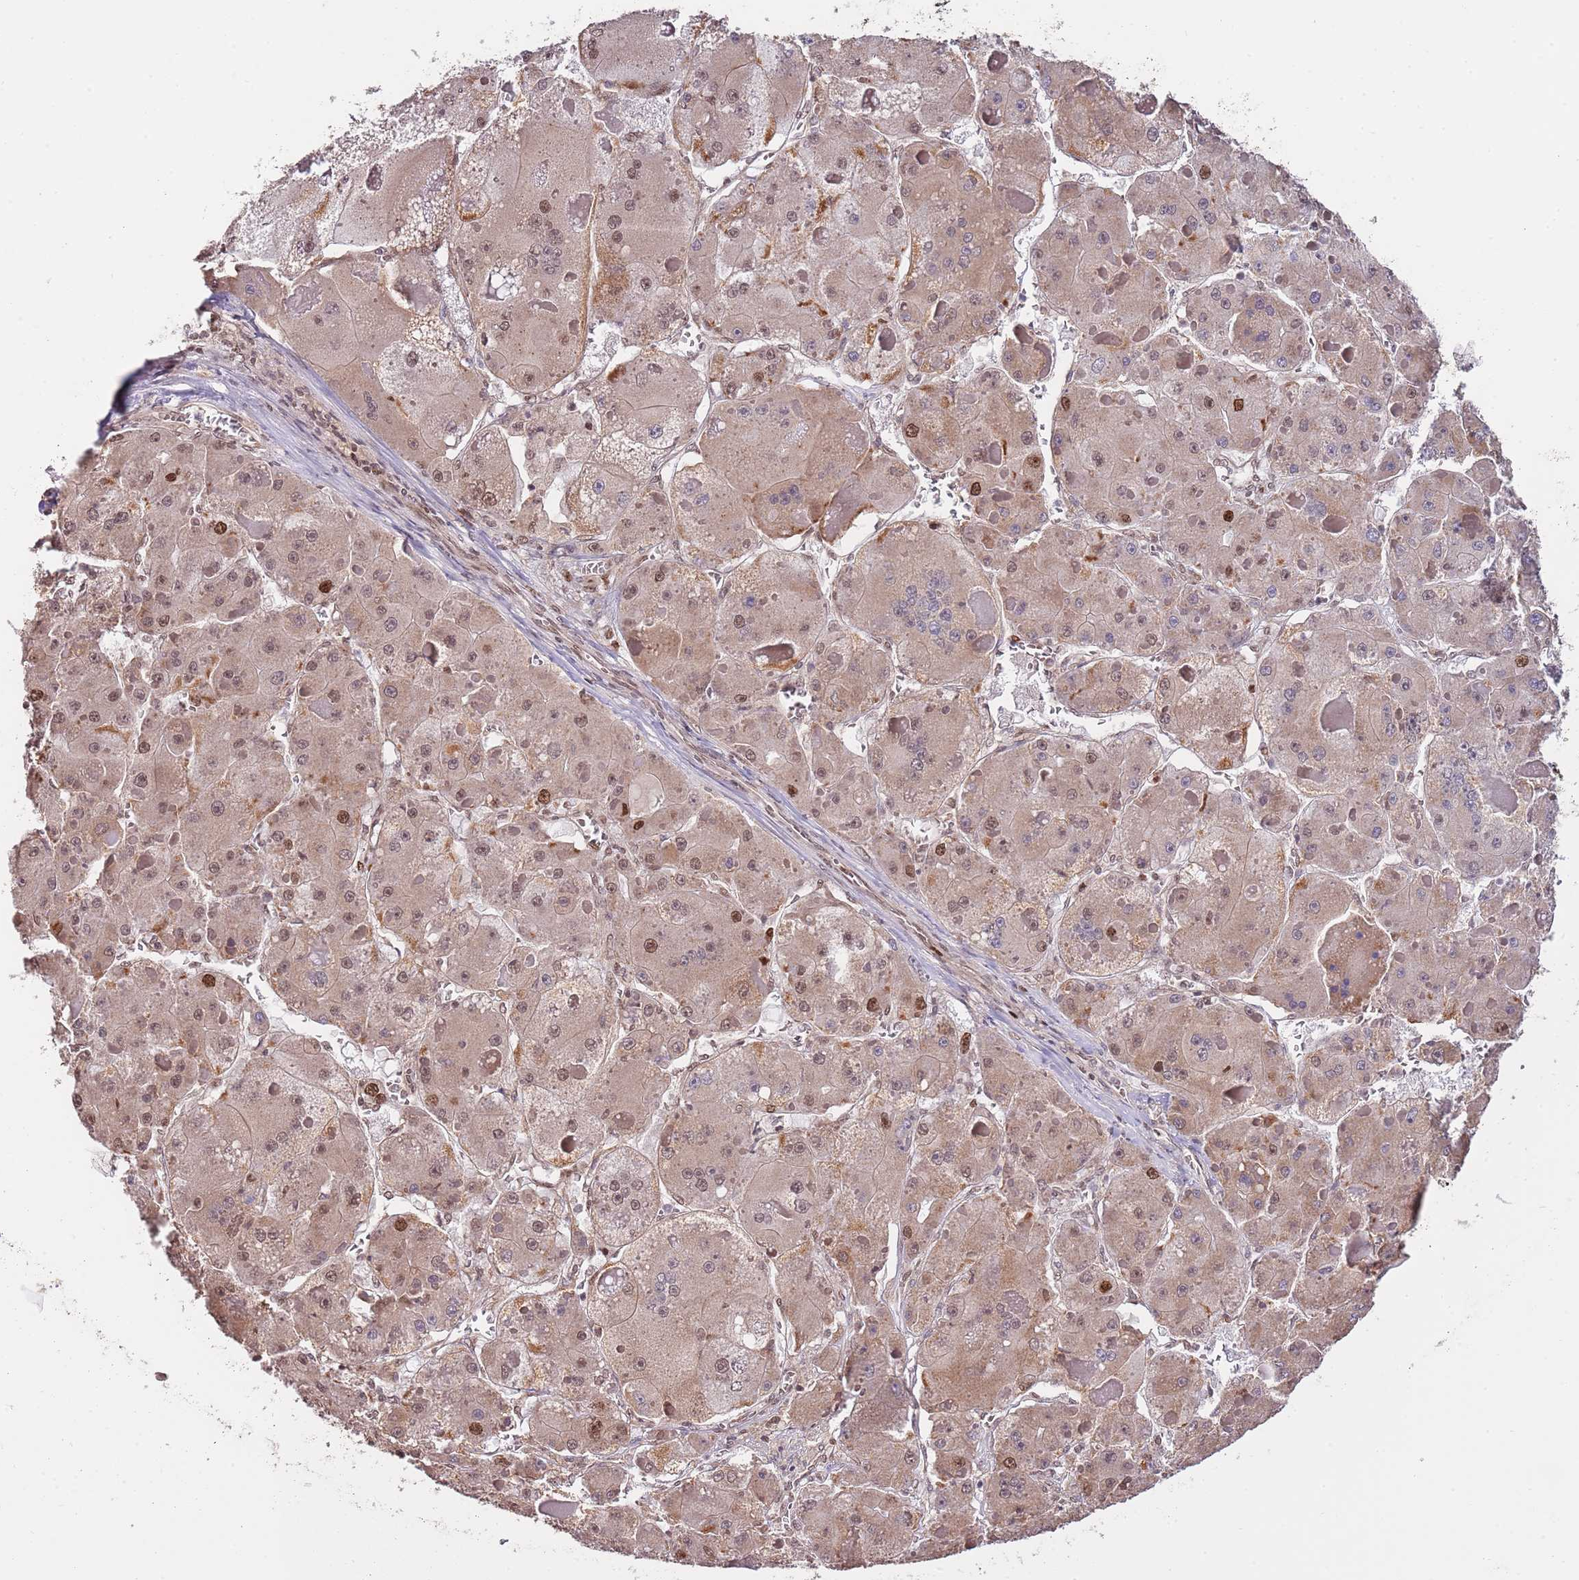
{"staining": {"intensity": "moderate", "quantity": "25%-75%", "location": "cytoplasmic/membranous,nuclear"}, "tissue": "liver cancer", "cell_type": "Tumor cells", "image_type": "cancer", "snomed": [{"axis": "morphology", "description": "Carcinoma, Hepatocellular, NOS"}, {"axis": "topography", "description": "Liver"}], "caption": "IHC histopathology image of neoplastic tissue: liver cancer (hepatocellular carcinoma) stained using IHC exhibits medium levels of moderate protein expression localized specifically in the cytoplasmic/membranous and nuclear of tumor cells, appearing as a cytoplasmic/membranous and nuclear brown color.", "gene": "RIF1", "patient": {"sex": "female", "age": 73}}